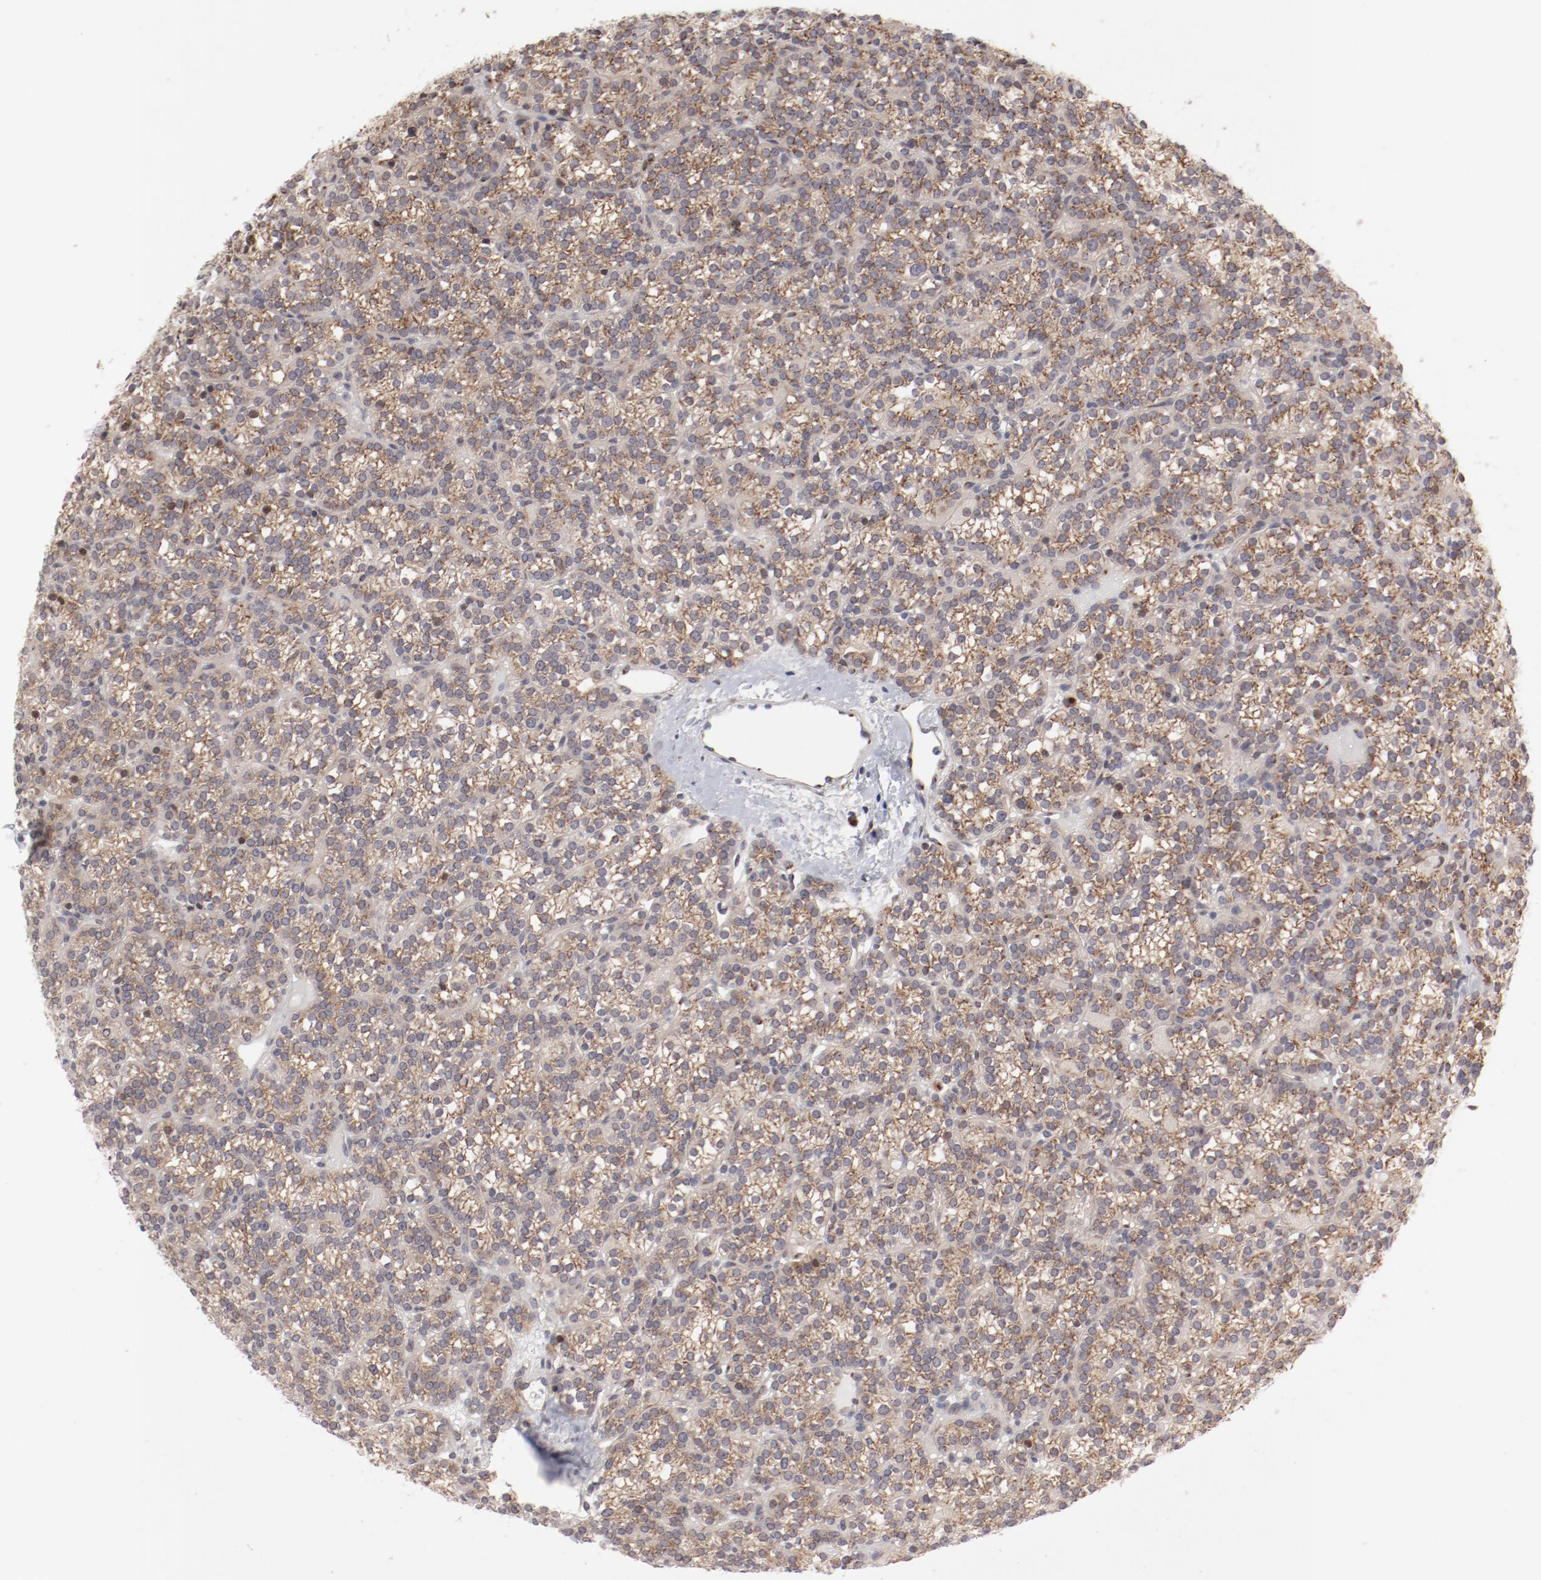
{"staining": {"intensity": "weak", "quantity": ">75%", "location": "cytoplasmic/membranous"}, "tissue": "parathyroid gland", "cell_type": "Glandular cells", "image_type": "normal", "snomed": [{"axis": "morphology", "description": "Normal tissue, NOS"}, {"axis": "topography", "description": "Parathyroid gland"}], "caption": "Weak cytoplasmic/membranous protein positivity is seen in about >75% of glandular cells in parathyroid gland.", "gene": "RPL12", "patient": {"sex": "female", "age": 50}}